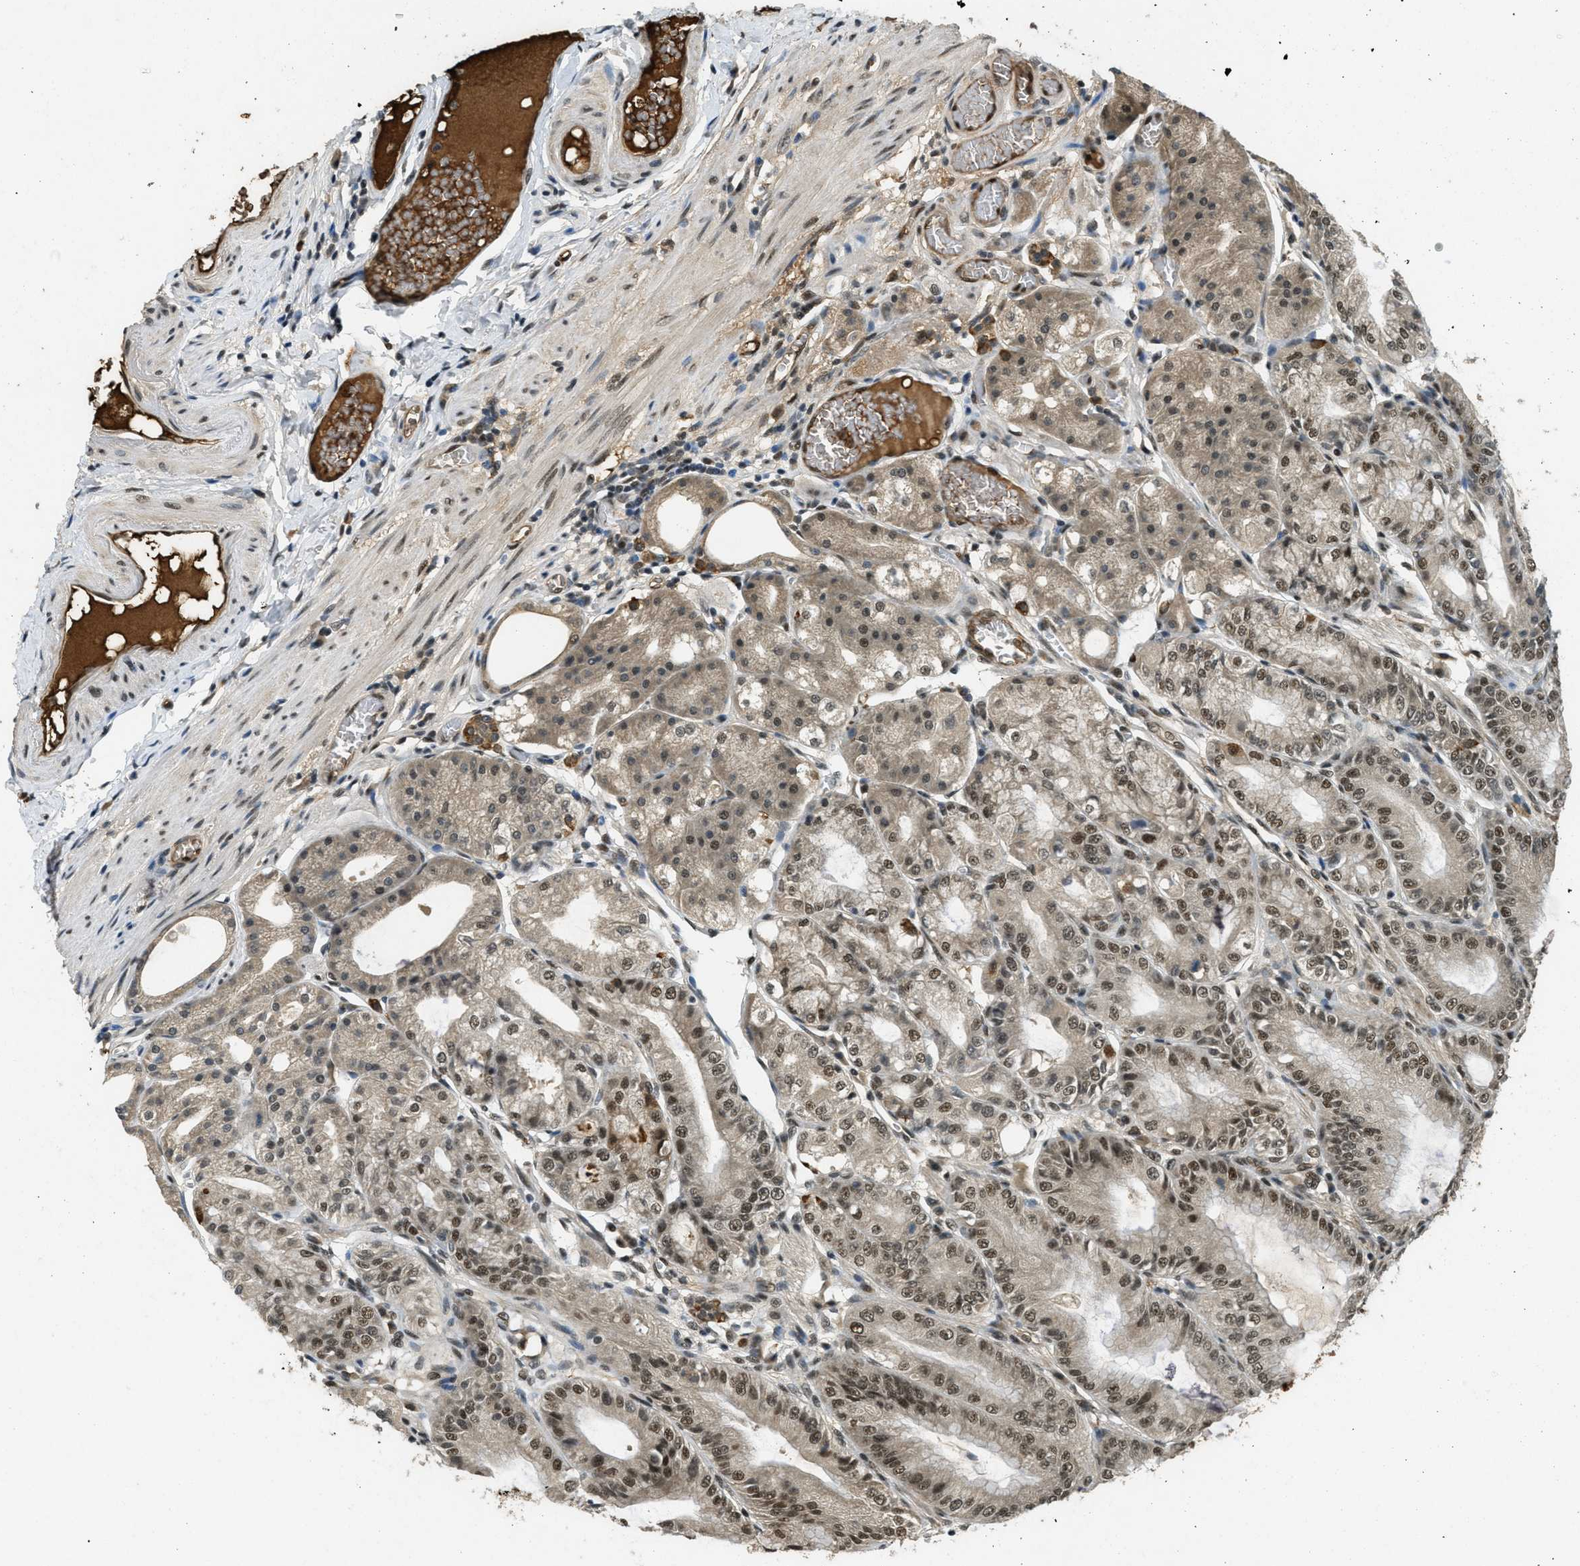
{"staining": {"intensity": "moderate", "quantity": ">75%", "location": "cytoplasmic/membranous,nuclear"}, "tissue": "stomach", "cell_type": "Glandular cells", "image_type": "normal", "snomed": [{"axis": "morphology", "description": "Normal tissue, NOS"}, {"axis": "topography", "description": "Stomach, lower"}], "caption": "Brown immunohistochemical staining in benign human stomach demonstrates moderate cytoplasmic/membranous,nuclear expression in about >75% of glandular cells.", "gene": "ZNF148", "patient": {"sex": "male", "age": 71}}